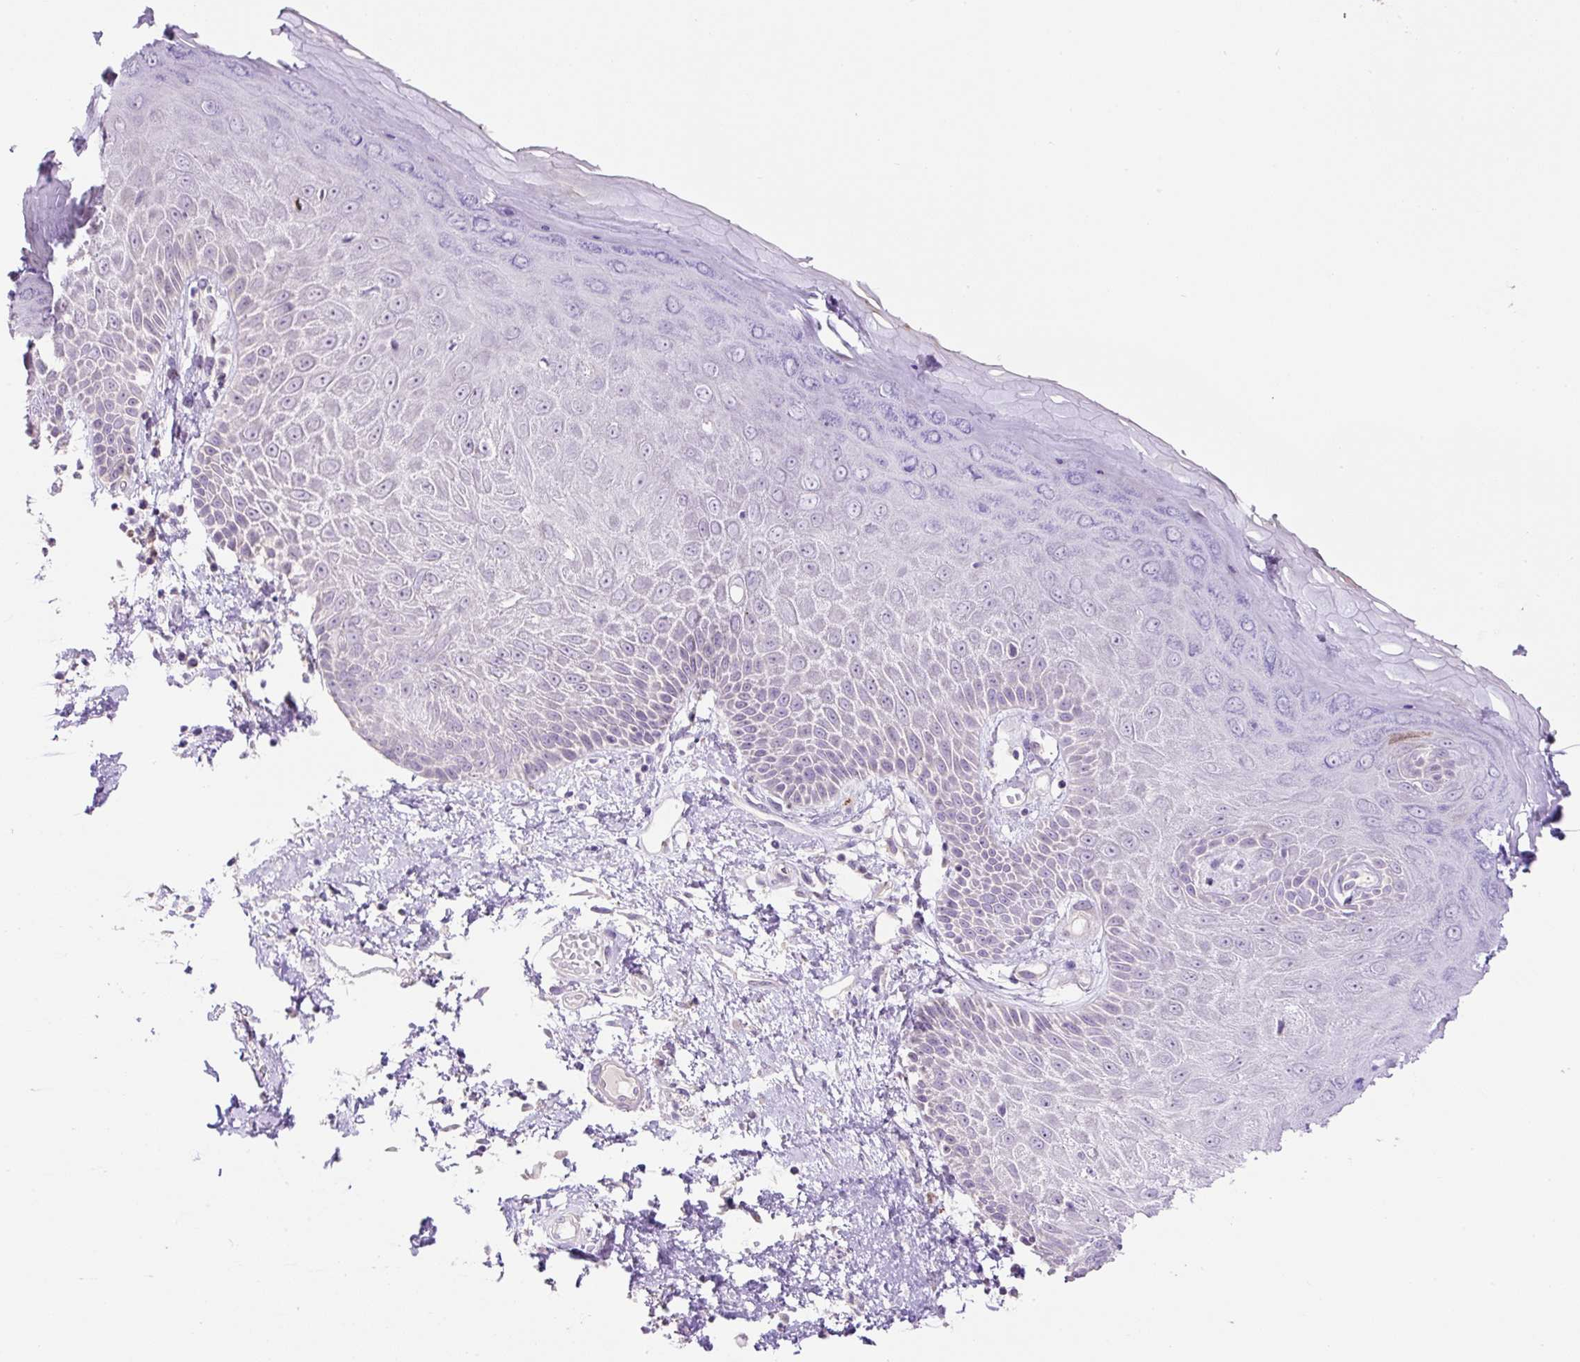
{"staining": {"intensity": "negative", "quantity": "none", "location": "none"}, "tissue": "skin", "cell_type": "Epidermal cells", "image_type": "normal", "snomed": [{"axis": "morphology", "description": "Normal tissue, NOS"}, {"axis": "topography", "description": "Anal"}, {"axis": "topography", "description": "Peripheral nerve tissue"}], "caption": "High magnification brightfield microscopy of normal skin stained with DAB (brown) and counterstained with hematoxylin (blue): epidermal cells show no significant expression. The staining is performed using DAB (3,3'-diaminobenzidine) brown chromogen with nuclei counter-stained in using hematoxylin.", "gene": "OGDHL", "patient": {"sex": "male", "age": 78}}